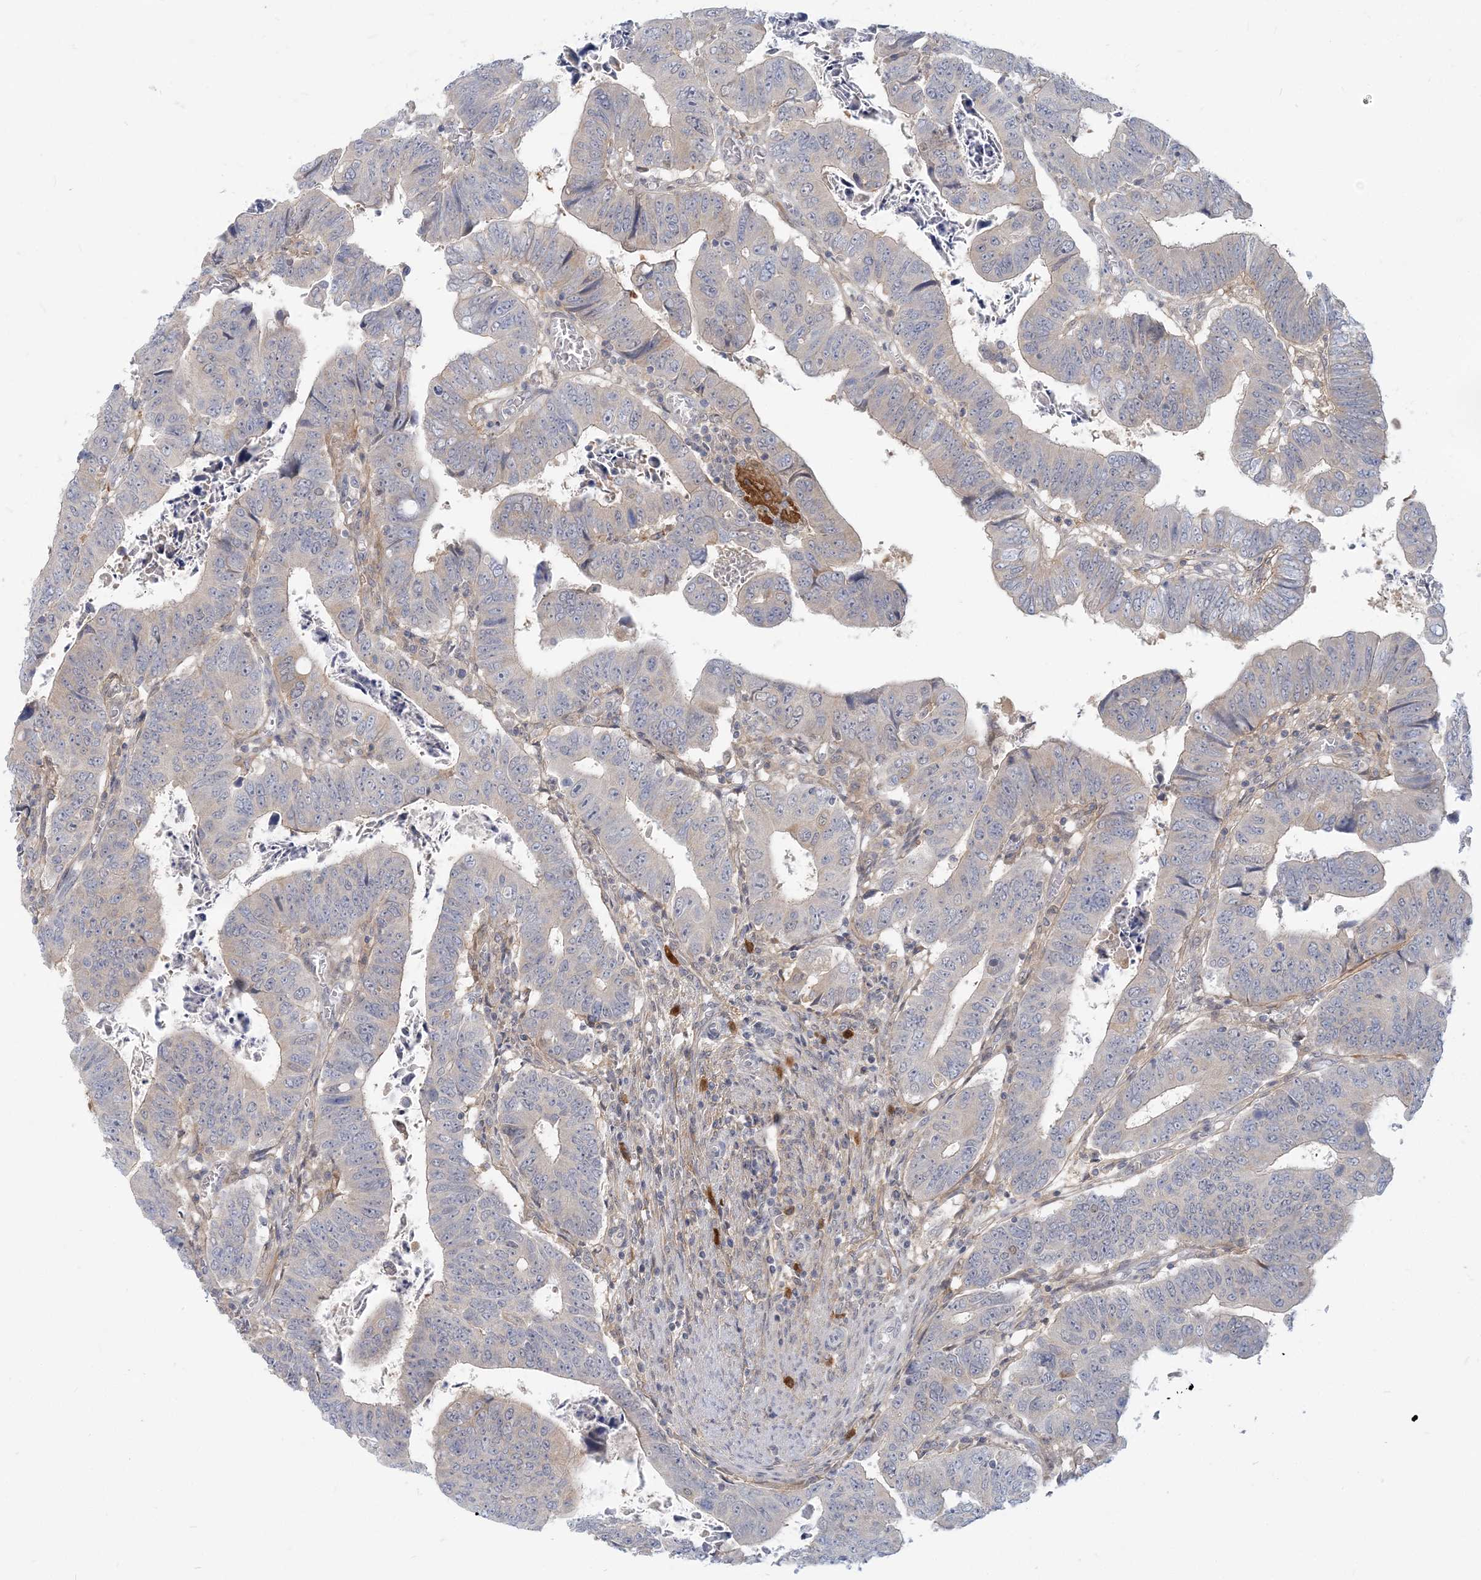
{"staining": {"intensity": "weak", "quantity": "<25%", "location": "cytoplasmic/membranous"}, "tissue": "colorectal cancer", "cell_type": "Tumor cells", "image_type": "cancer", "snomed": [{"axis": "morphology", "description": "Normal tissue, NOS"}, {"axis": "morphology", "description": "Adenocarcinoma, NOS"}, {"axis": "topography", "description": "Rectum"}], "caption": "Tumor cells are negative for brown protein staining in adenocarcinoma (colorectal).", "gene": "GMPPA", "patient": {"sex": "female", "age": 65}}